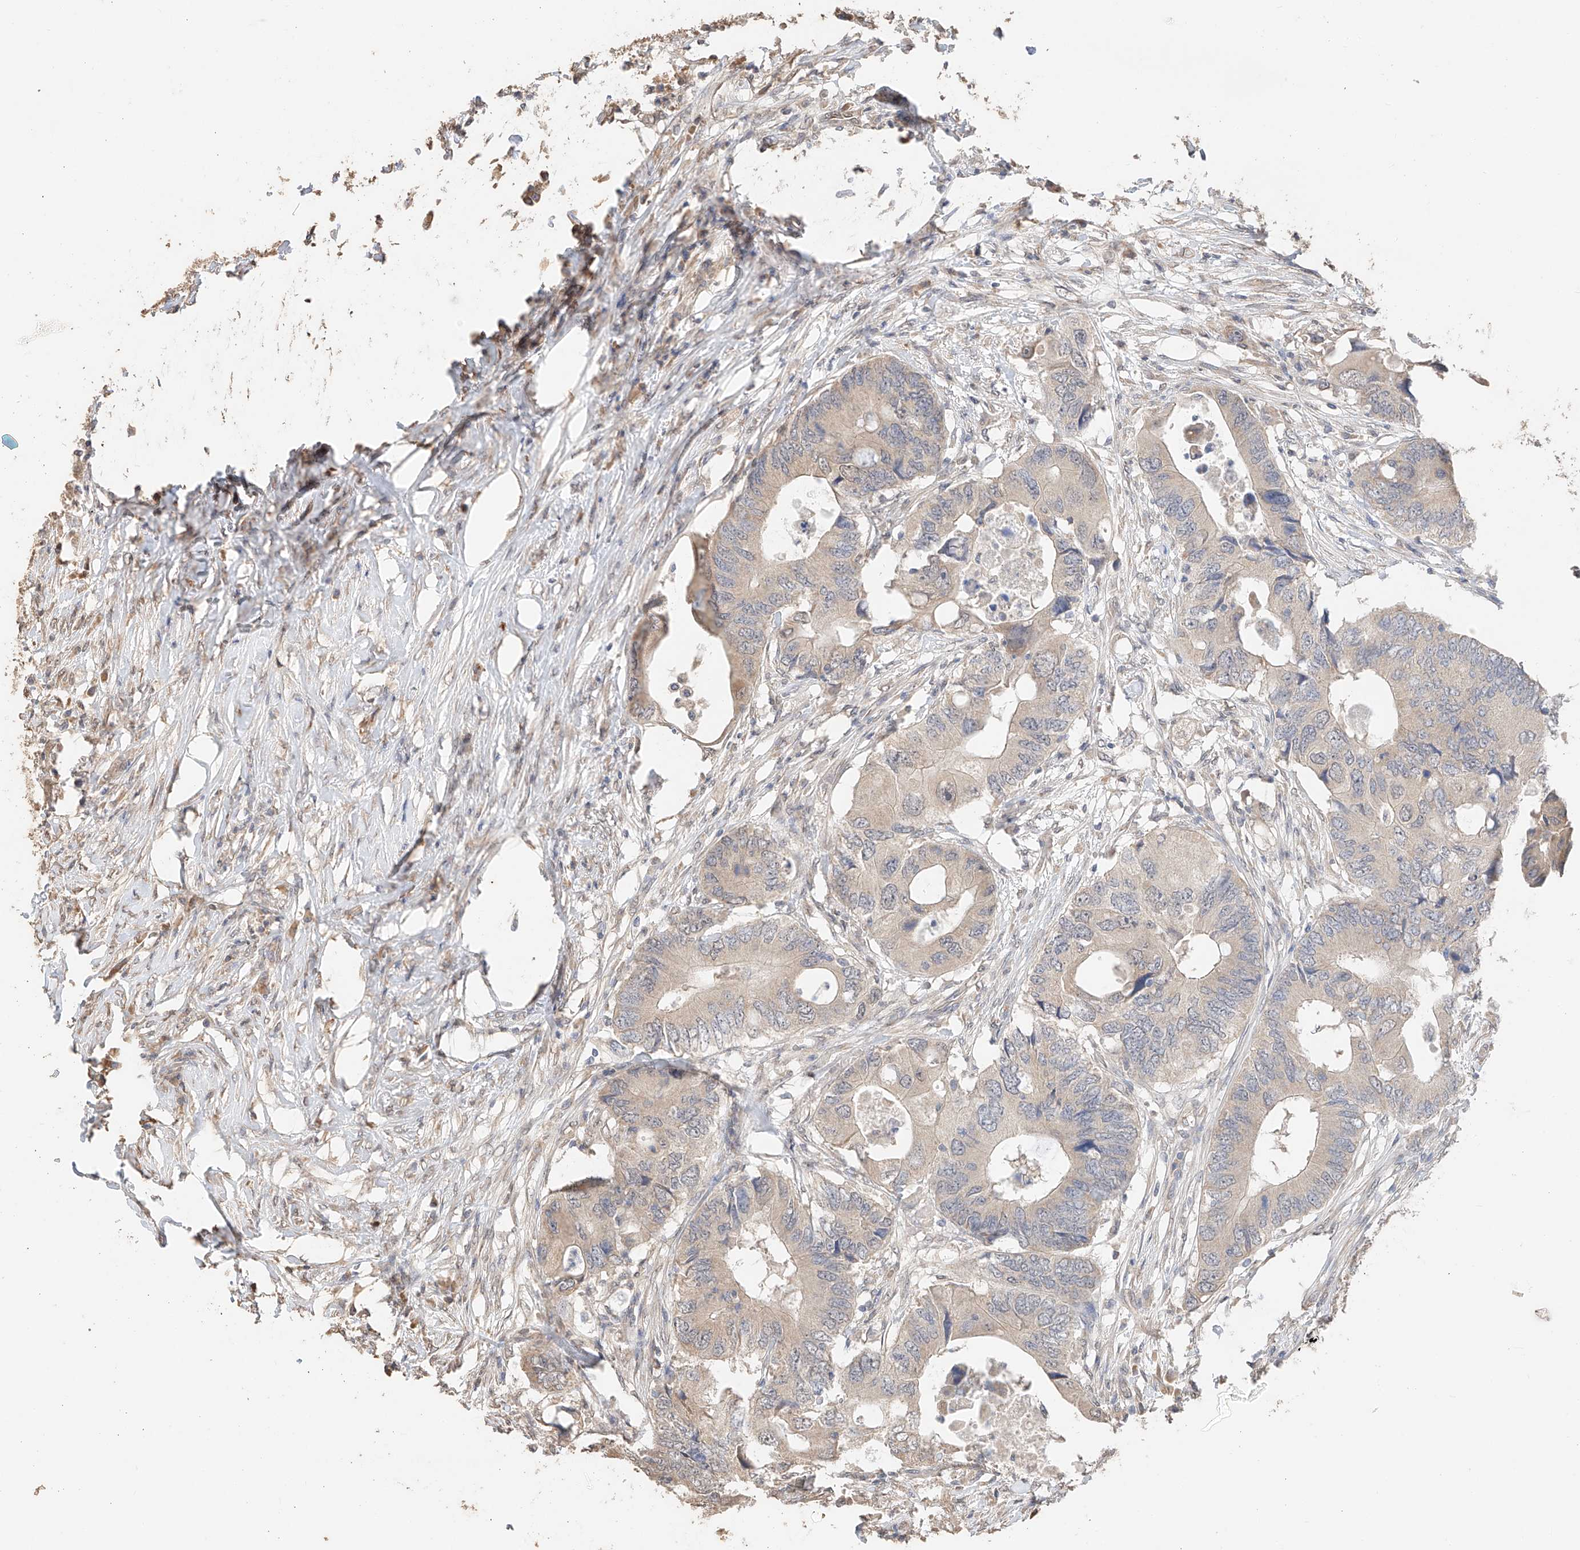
{"staining": {"intensity": "weak", "quantity": "25%-75%", "location": "cytoplasmic/membranous"}, "tissue": "colorectal cancer", "cell_type": "Tumor cells", "image_type": "cancer", "snomed": [{"axis": "morphology", "description": "Adenocarcinoma, NOS"}, {"axis": "topography", "description": "Colon"}], "caption": "A low amount of weak cytoplasmic/membranous expression is present in about 25%-75% of tumor cells in colorectal adenocarcinoma tissue. (Brightfield microscopy of DAB IHC at high magnification).", "gene": "IL22RA2", "patient": {"sex": "male", "age": 71}}